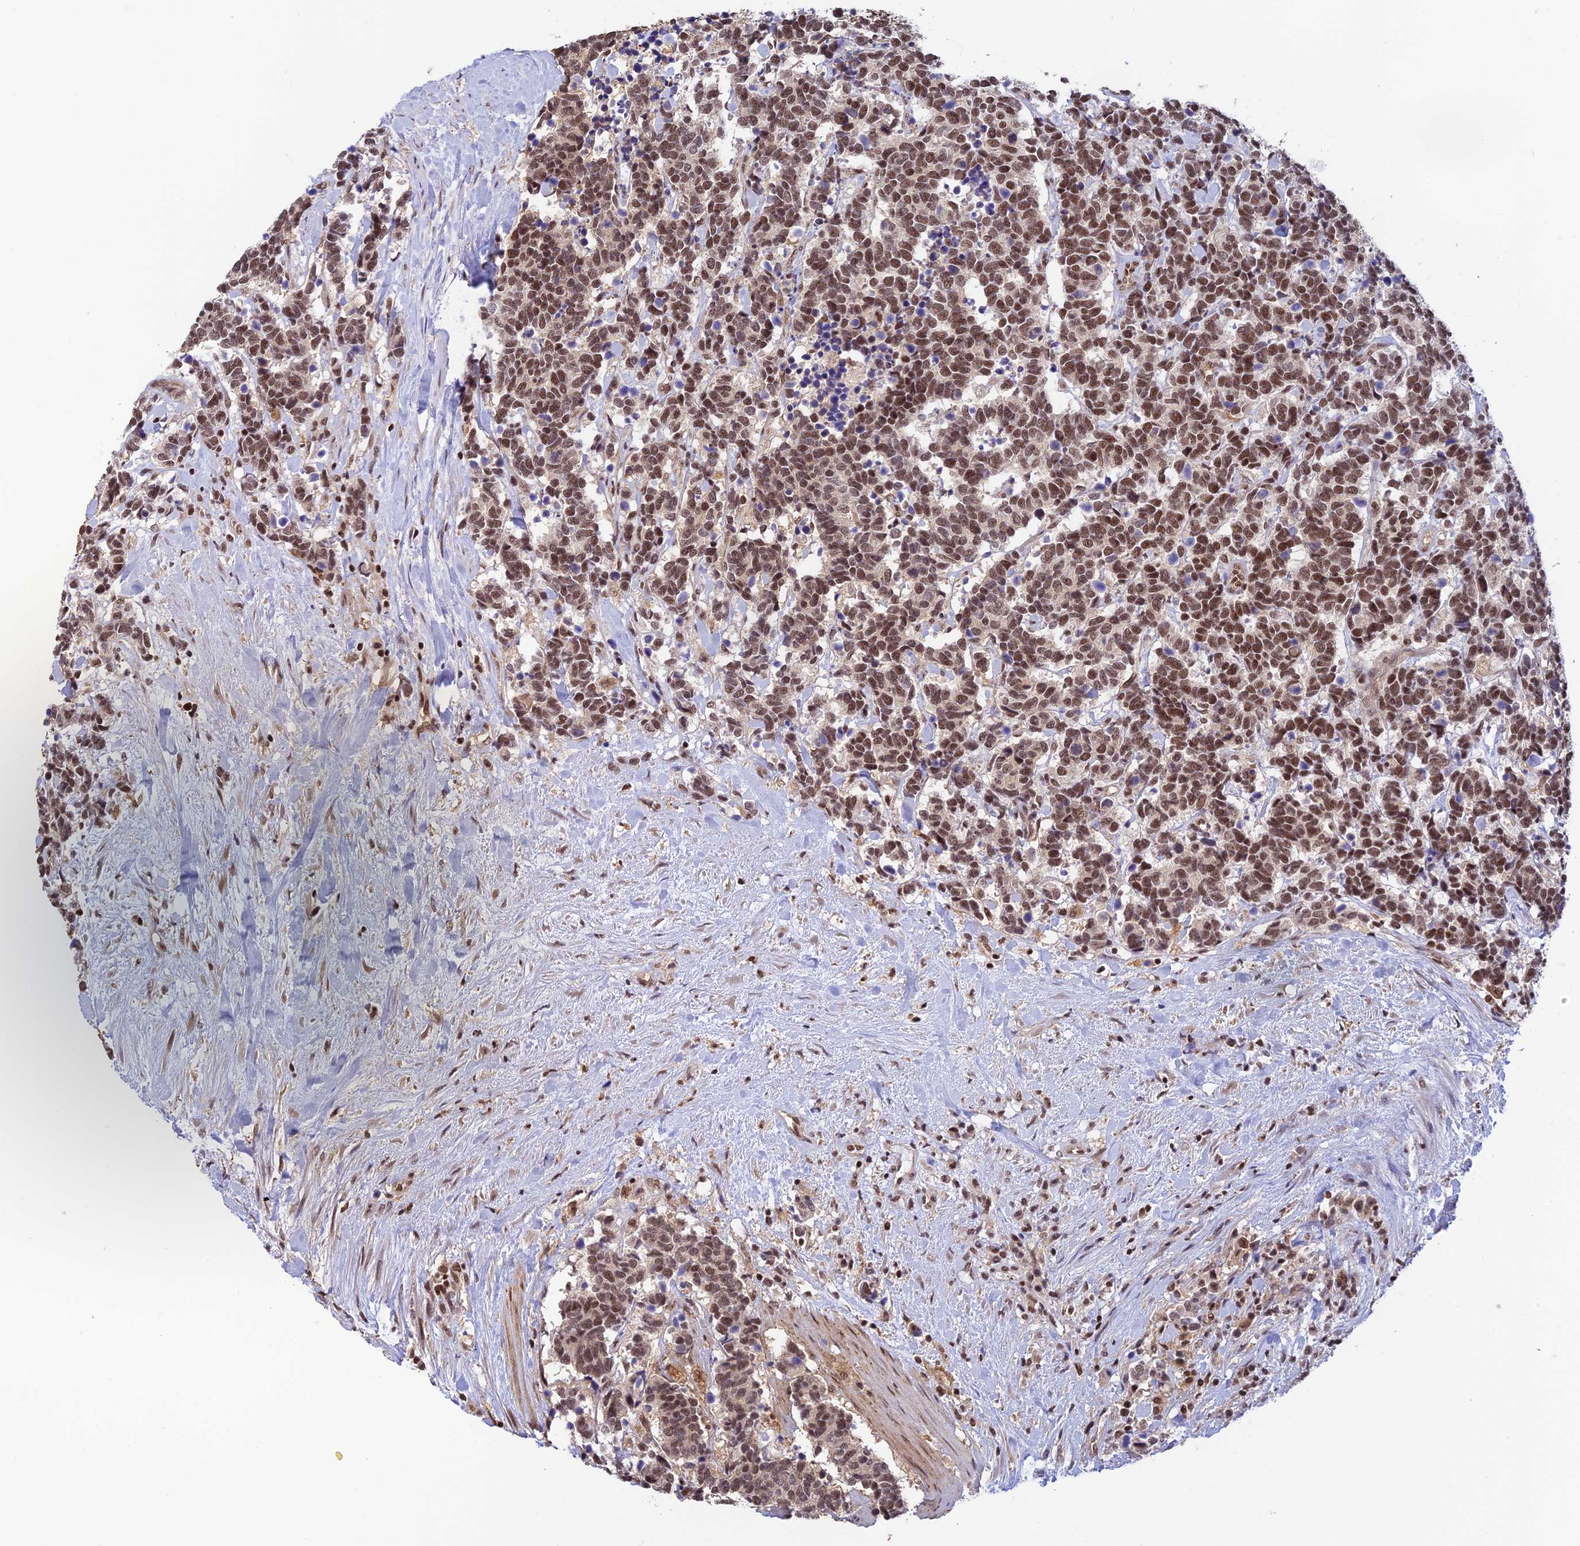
{"staining": {"intensity": "moderate", "quantity": ">75%", "location": "nuclear"}, "tissue": "carcinoid", "cell_type": "Tumor cells", "image_type": "cancer", "snomed": [{"axis": "morphology", "description": "Carcinoma, NOS"}, {"axis": "morphology", "description": "Carcinoid, malignant, NOS"}, {"axis": "topography", "description": "Prostate"}], "caption": "Tumor cells demonstrate moderate nuclear expression in approximately >75% of cells in malignant carcinoid. The protein of interest is stained brown, and the nuclei are stained in blue (DAB IHC with brightfield microscopy, high magnification).", "gene": "THAP11", "patient": {"sex": "male", "age": 57}}